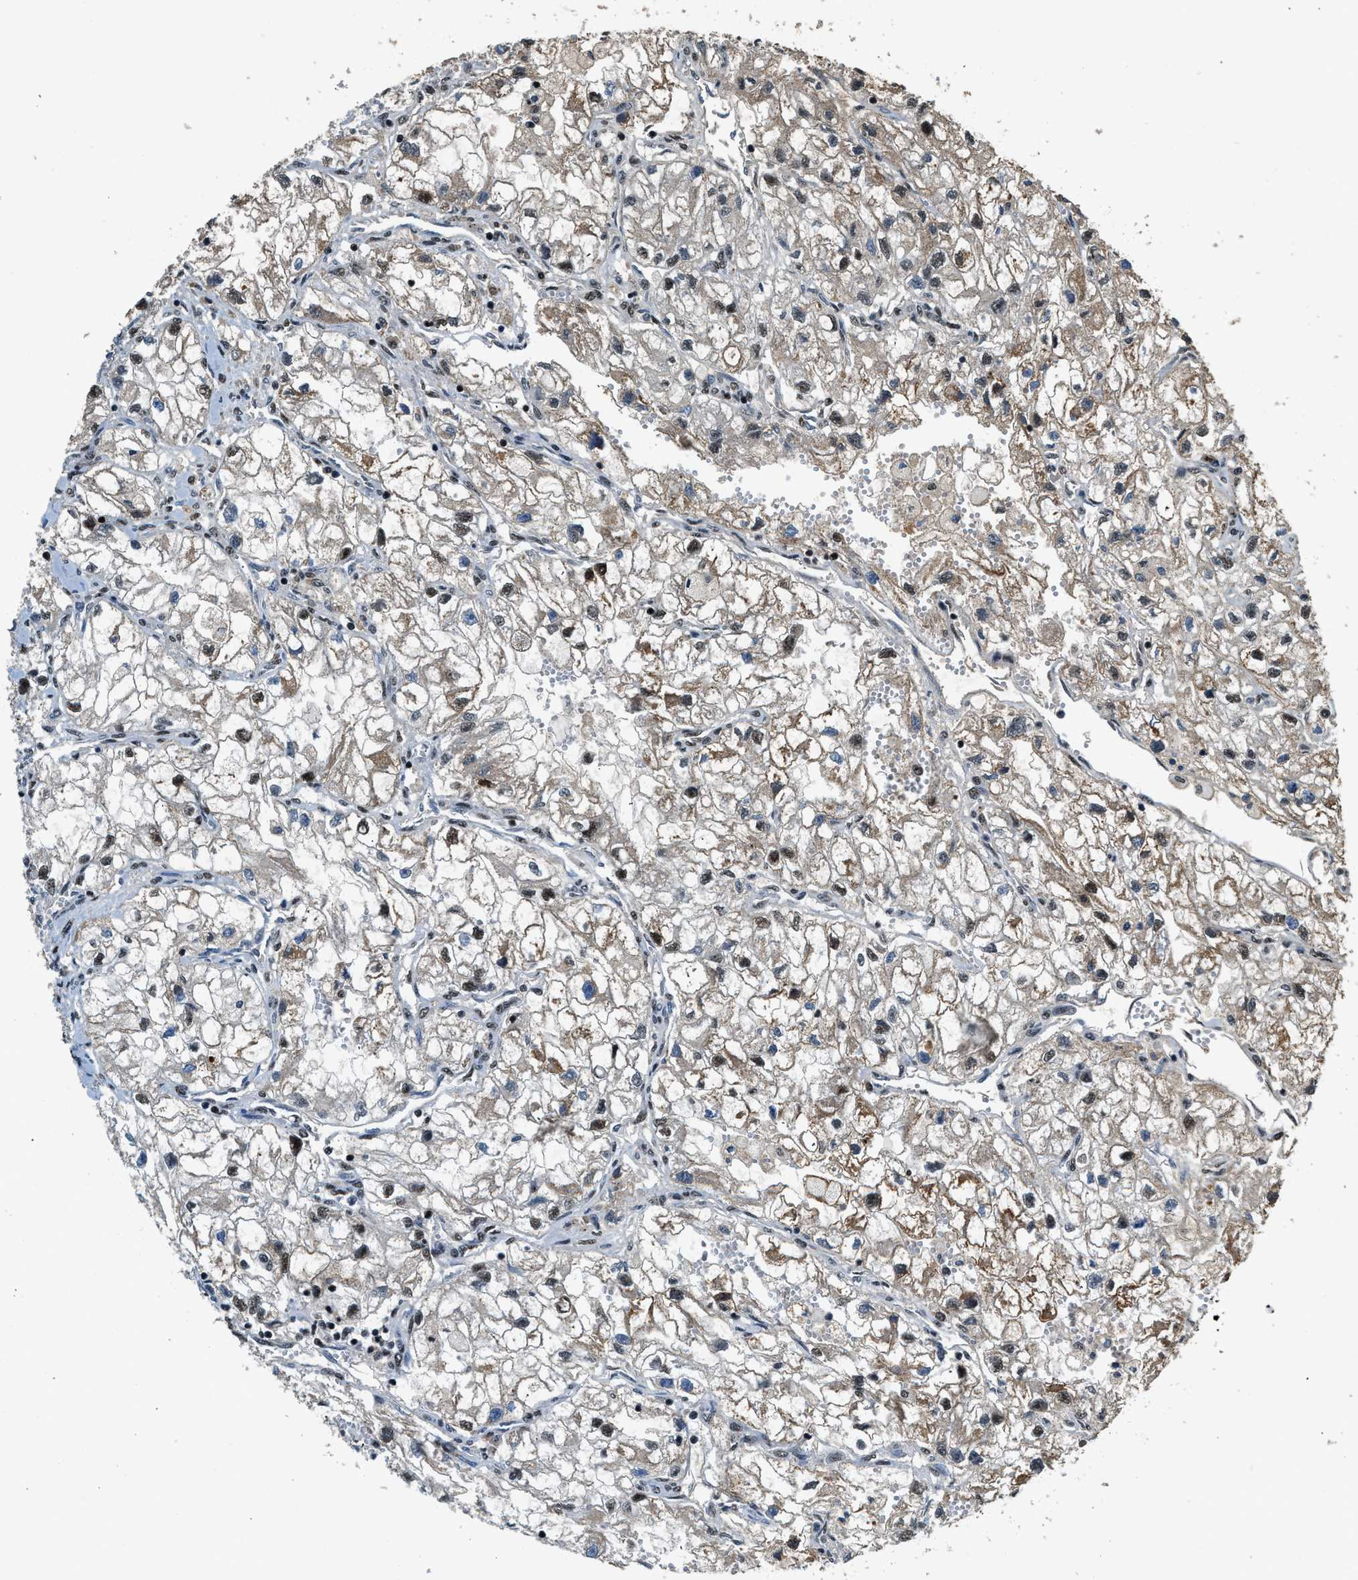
{"staining": {"intensity": "moderate", "quantity": ">75%", "location": "nuclear"}, "tissue": "renal cancer", "cell_type": "Tumor cells", "image_type": "cancer", "snomed": [{"axis": "morphology", "description": "Adenocarcinoma, NOS"}, {"axis": "topography", "description": "Kidney"}], "caption": "A medium amount of moderate nuclear staining is appreciated in about >75% of tumor cells in renal cancer (adenocarcinoma) tissue. (IHC, brightfield microscopy, high magnification).", "gene": "SLC15A4", "patient": {"sex": "female", "age": 70}}